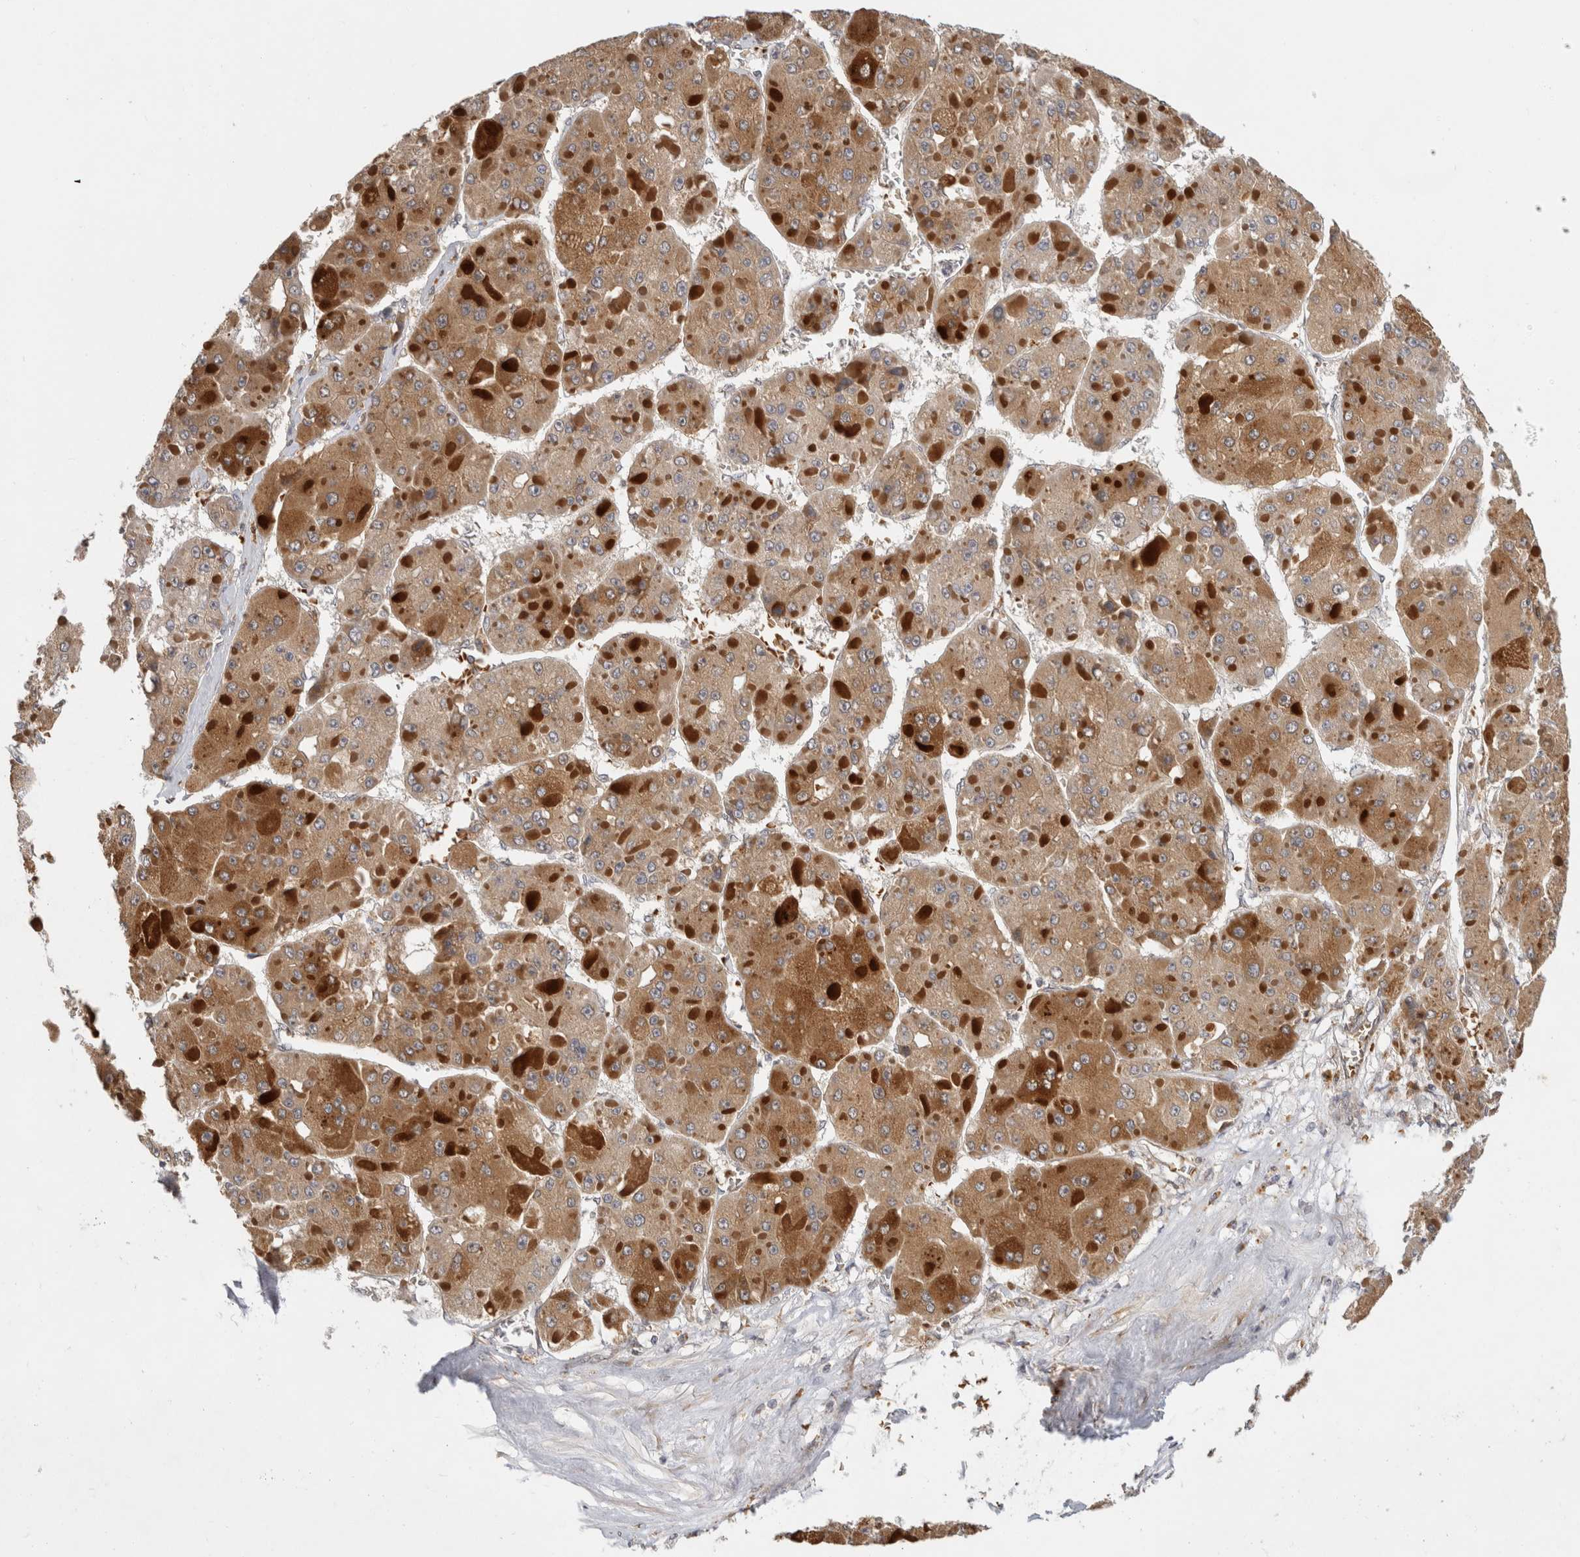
{"staining": {"intensity": "moderate", "quantity": ">75%", "location": "cytoplasmic/membranous"}, "tissue": "liver cancer", "cell_type": "Tumor cells", "image_type": "cancer", "snomed": [{"axis": "morphology", "description": "Carcinoma, Hepatocellular, NOS"}, {"axis": "topography", "description": "Liver"}], "caption": "Immunohistochemistry (DAB) staining of hepatocellular carcinoma (liver) reveals moderate cytoplasmic/membranous protein positivity in approximately >75% of tumor cells.", "gene": "APOL2", "patient": {"sex": "female", "age": 73}}